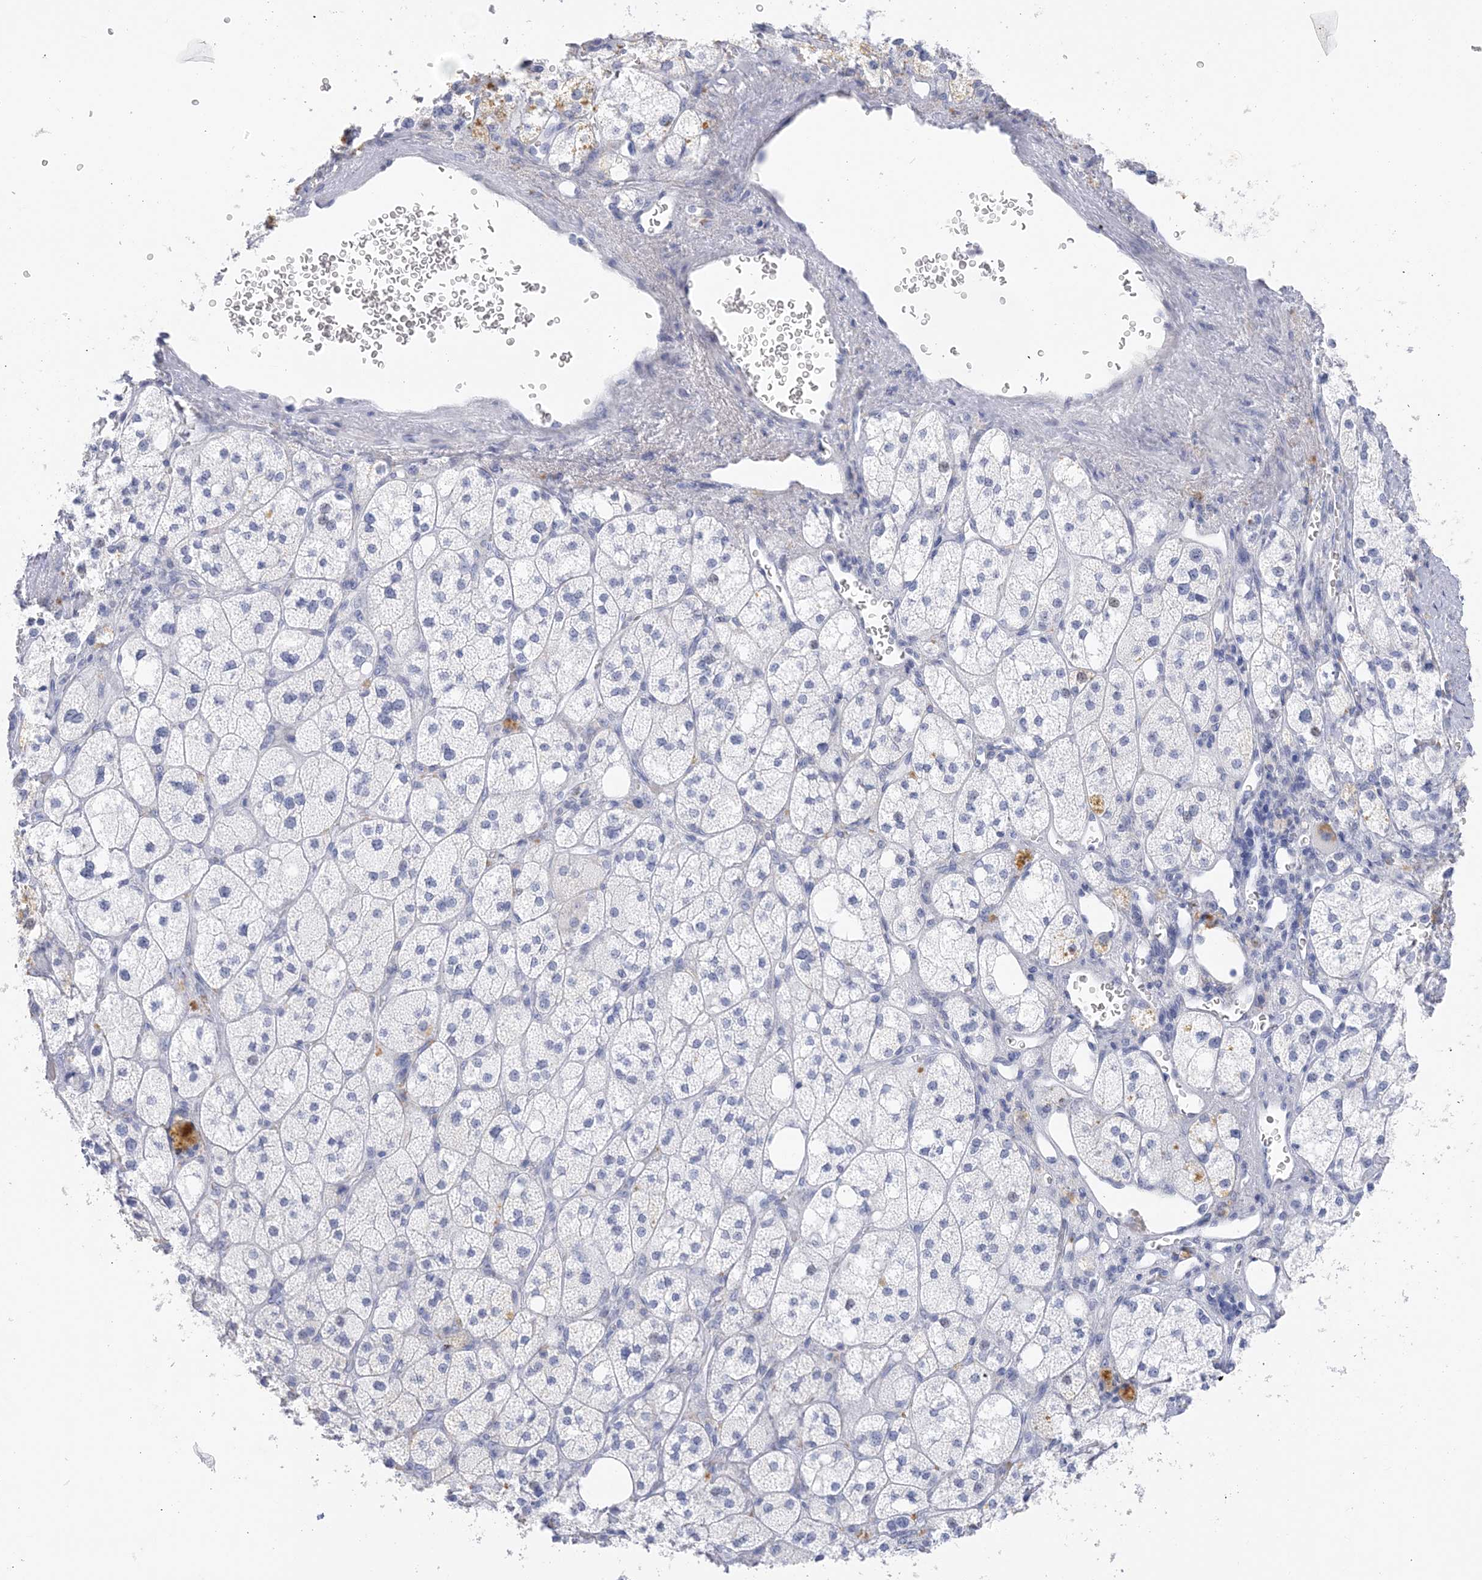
{"staining": {"intensity": "negative", "quantity": "none", "location": "none"}, "tissue": "adrenal gland", "cell_type": "Glandular cells", "image_type": "normal", "snomed": [{"axis": "morphology", "description": "Normal tissue, NOS"}, {"axis": "topography", "description": "Adrenal gland"}], "caption": "This is an immunohistochemistry image of benign human adrenal gland. There is no staining in glandular cells.", "gene": "SH3YL1", "patient": {"sex": "male", "age": 61}}